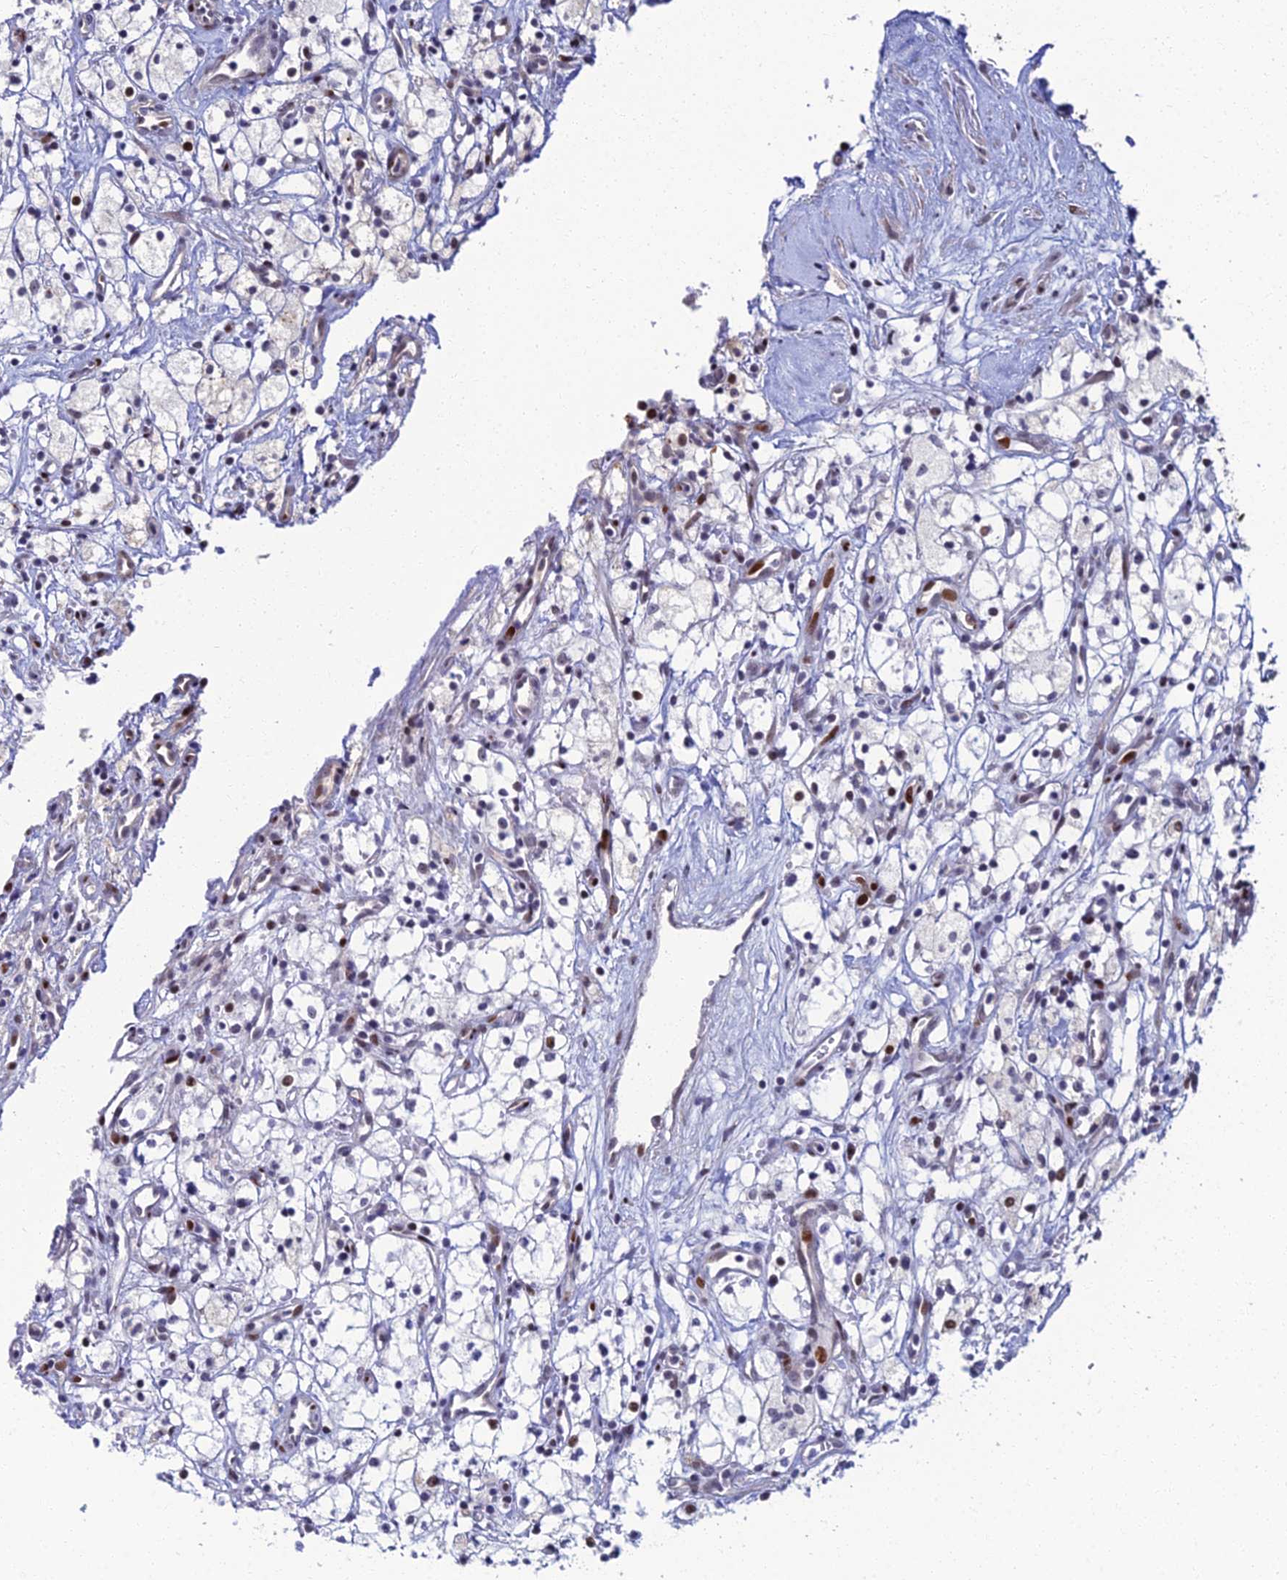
{"staining": {"intensity": "moderate", "quantity": "<25%", "location": "nuclear"}, "tissue": "renal cancer", "cell_type": "Tumor cells", "image_type": "cancer", "snomed": [{"axis": "morphology", "description": "Adenocarcinoma, NOS"}, {"axis": "topography", "description": "Kidney"}], "caption": "Immunohistochemical staining of renal cancer exhibits moderate nuclear protein expression in about <25% of tumor cells.", "gene": "TAF9B", "patient": {"sex": "male", "age": 59}}